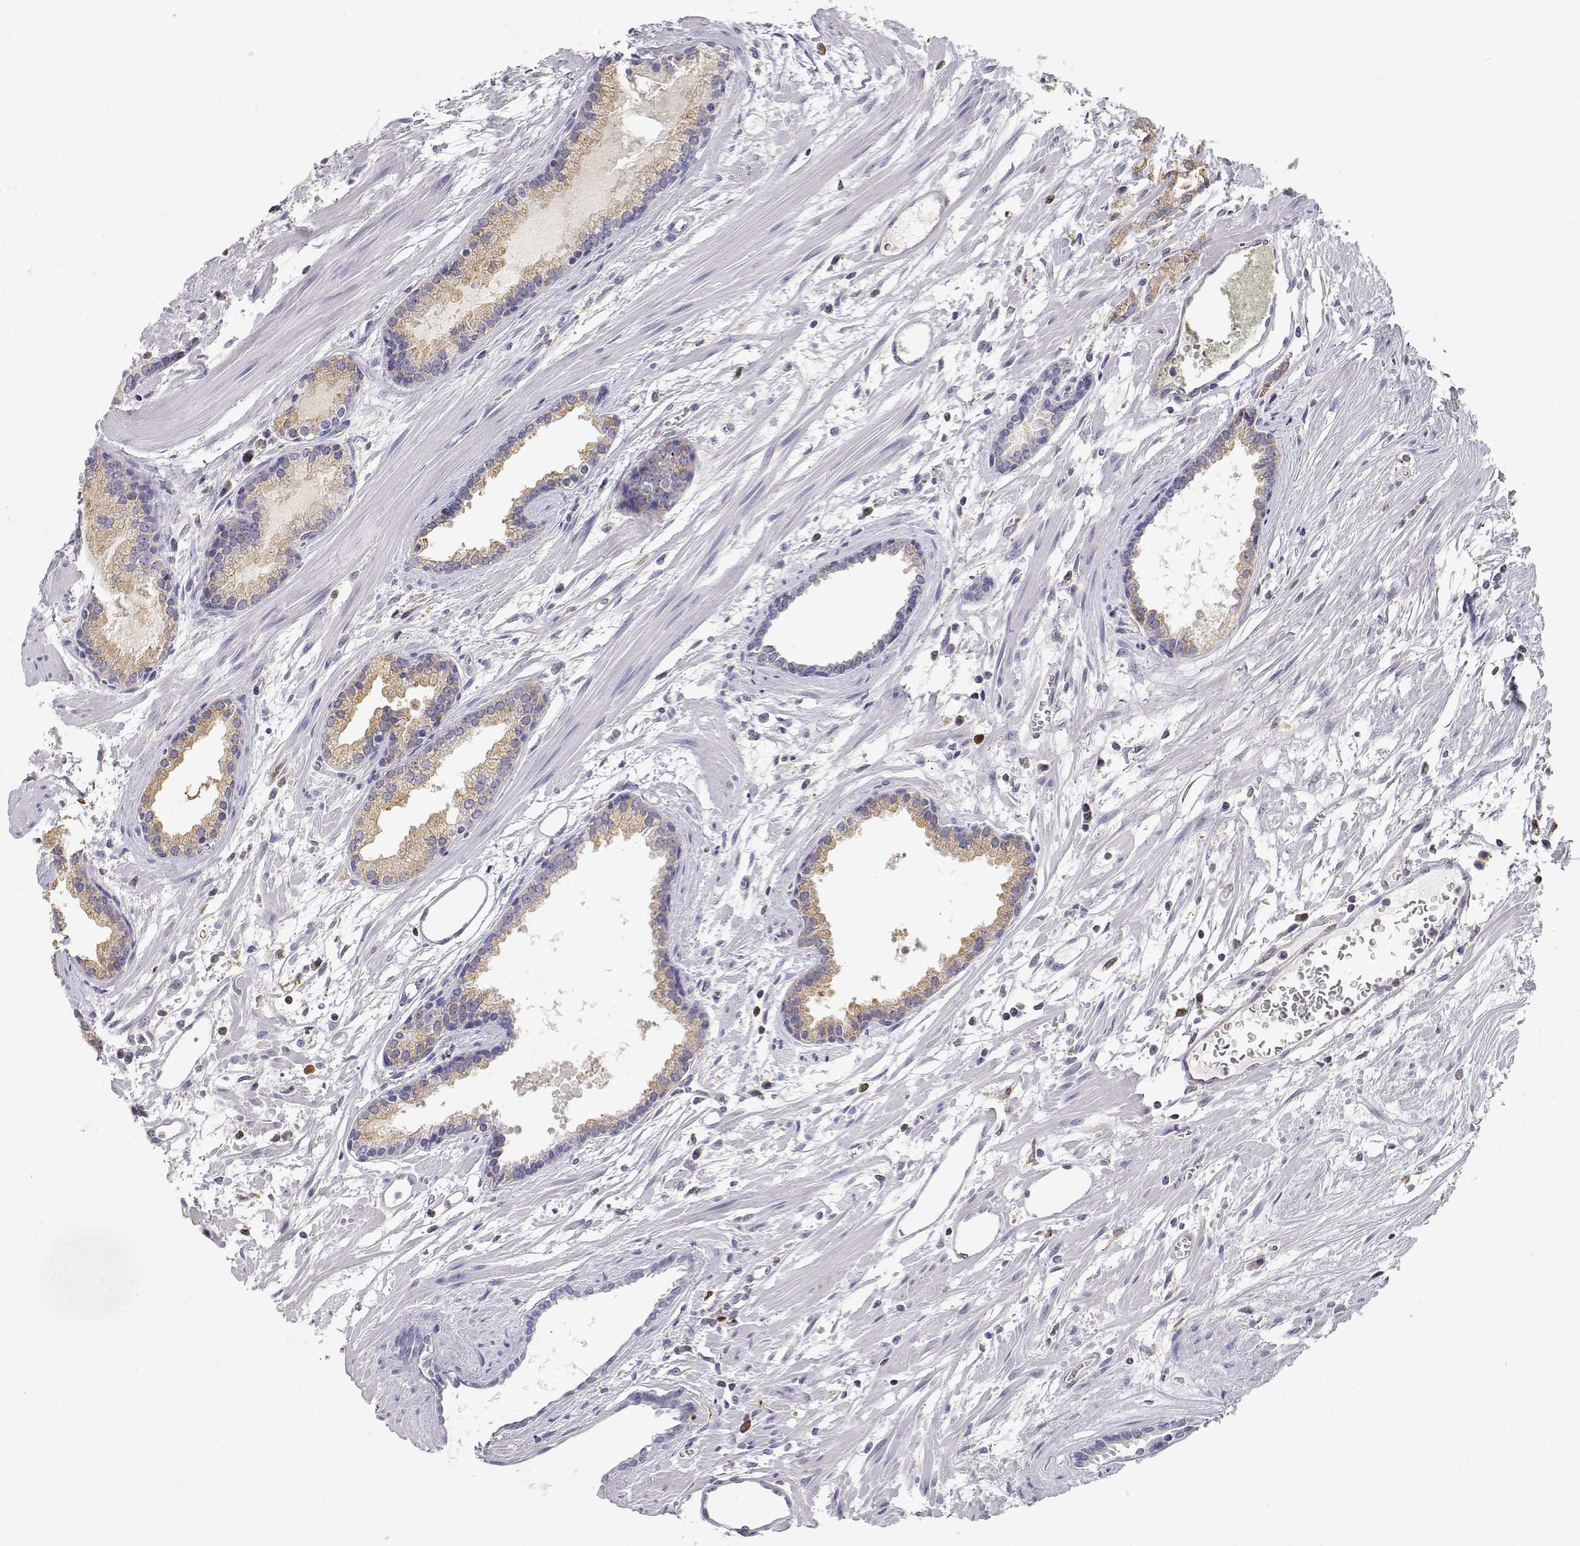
{"staining": {"intensity": "weak", "quantity": ">75%", "location": "cytoplasmic/membranous"}, "tissue": "prostate cancer", "cell_type": "Tumor cells", "image_type": "cancer", "snomed": [{"axis": "morphology", "description": "Adenocarcinoma, High grade"}, {"axis": "topography", "description": "Prostate"}], "caption": "Prostate cancer stained with DAB (3,3'-diaminobenzidine) immunohistochemistry (IHC) exhibits low levels of weak cytoplasmic/membranous expression in about >75% of tumor cells. The protein is stained brown, and the nuclei are stained in blue (DAB (3,3'-diaminobenzidine) IHC with brightfield microscopy, high magnification).", "gene": "ADA", "patient": {"sex": "male", "age": 68}}